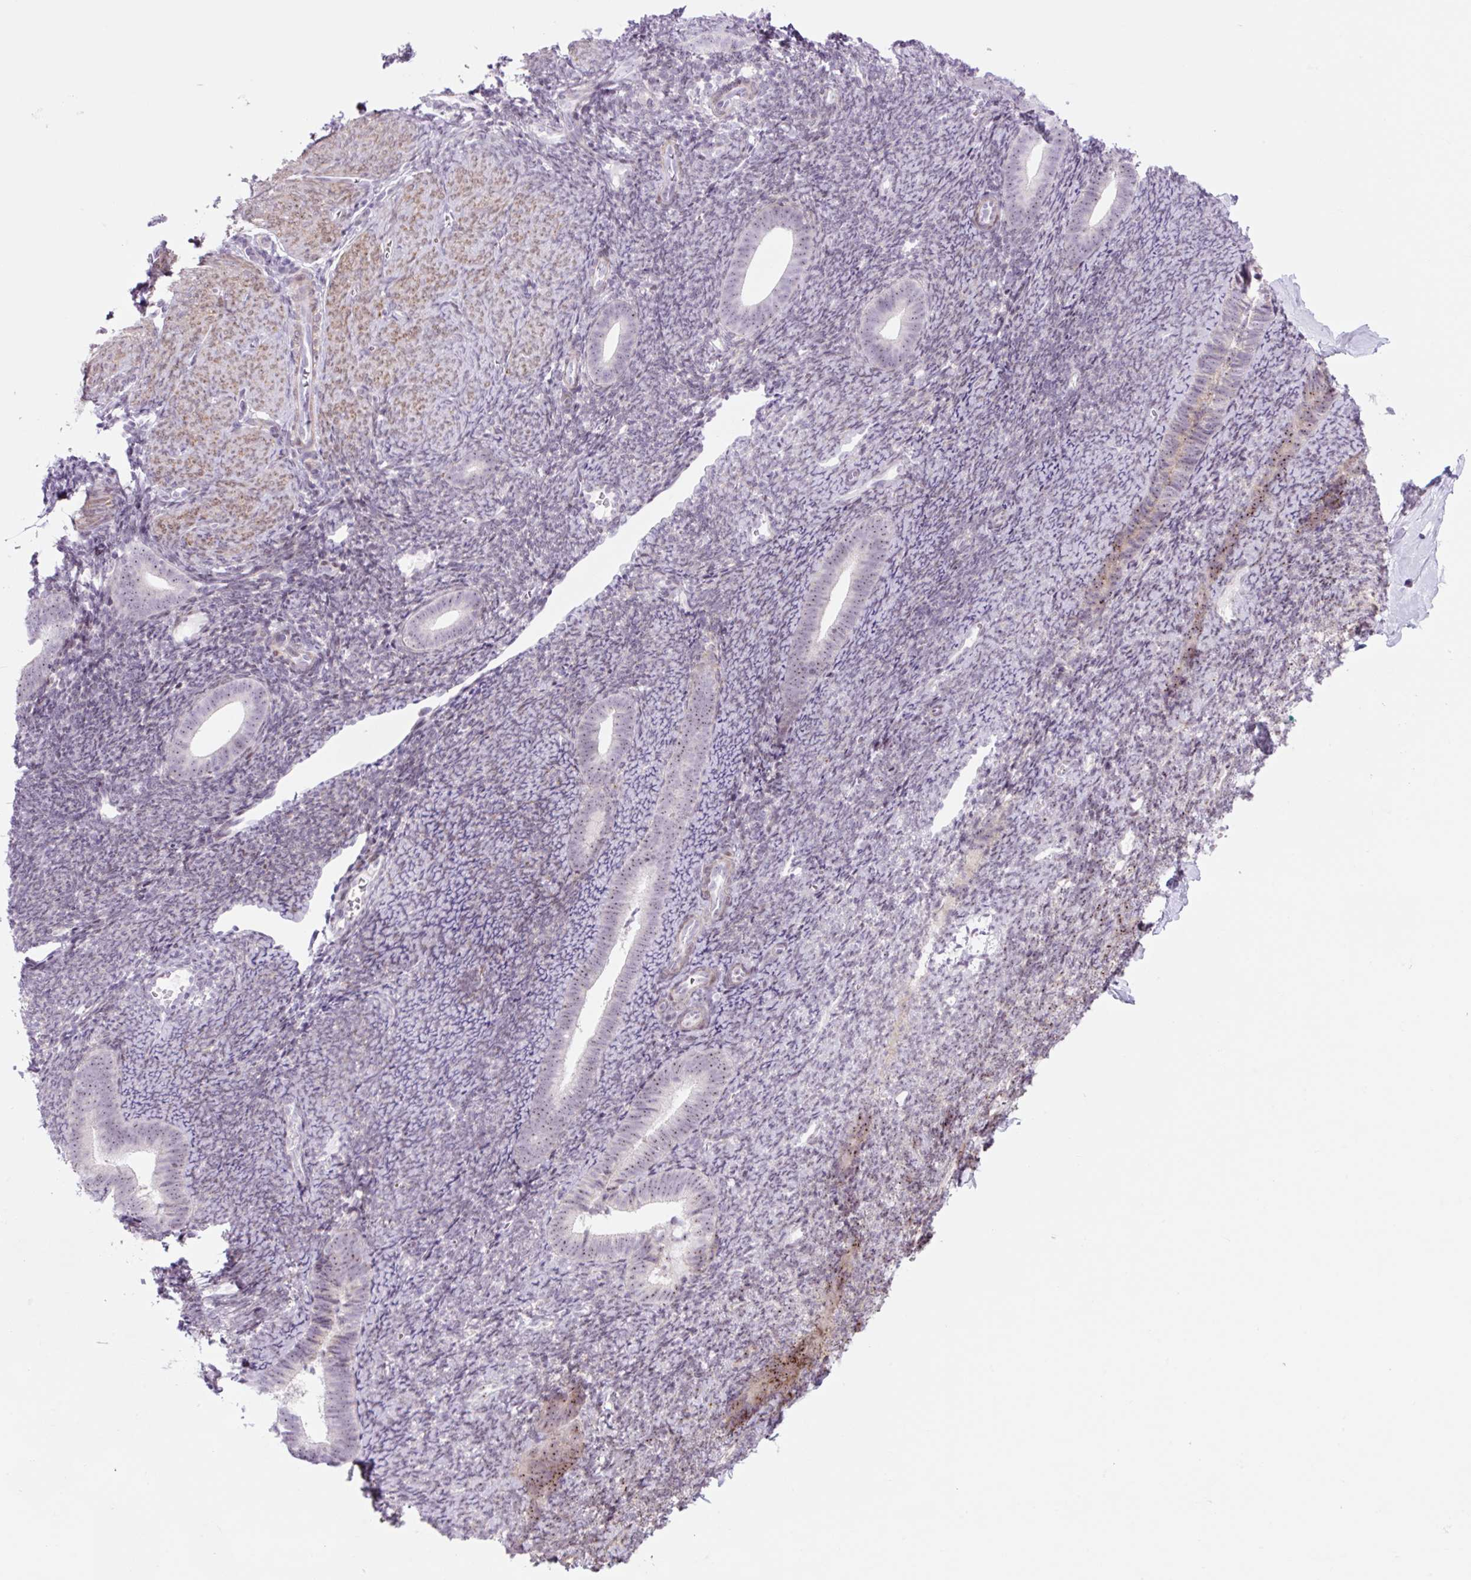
{"staining": {"intensity": "negative", "quantity": "none", "location": "none"}, "tissue": "endometrium", "cell_type": "Cells in endometrial stroma", "image_type": "normal", "snomed": [{"axis": "morphology", "description": "Normal tissue, NOS"}, {"axis": "topography", "description": "Endometrium"}], "caption": "Protein analysis of benign endometrium exhibits no significant positivity in cells in endometrial stroma. Nuclei are stained in blue.", "gene": "RRS1", "patient": {"sex": "female", "age": 39}}